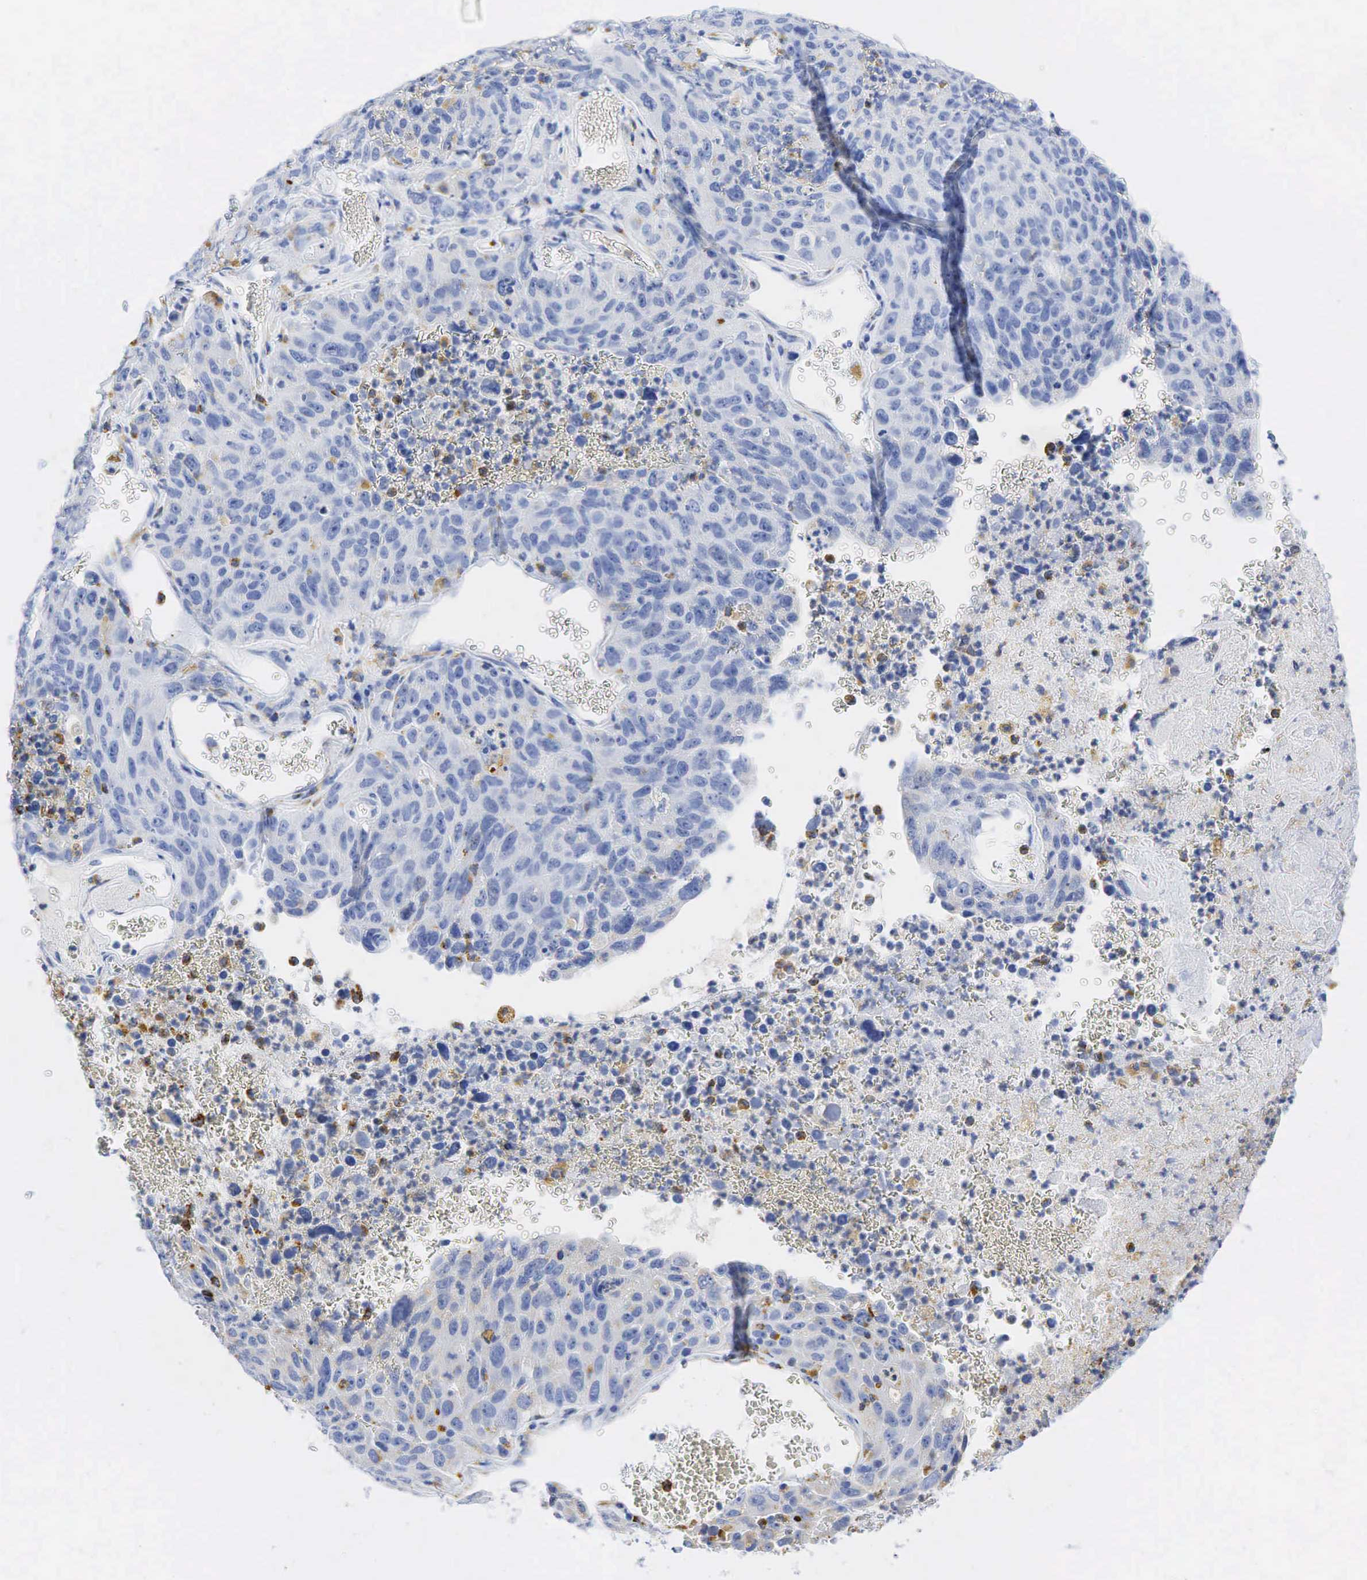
{"staining": {"intensity": "negative", "quantity": "none", "location": "none"}, "tissue": "lung cancer", "cell_type": "Tumor cells", "image_type": "cancer", "snomed": [{"axis": "morphology", "description": "Squamous cell carcinoma, NOS"}, {"axis": "topography", "description": "Lung"}], "caption": "An image of lung squamous cell carcinoma stained for a protein exhibits no brown staining in tumor cells.", "gene": "CD68", "patient": {"sex": "male", "age": 64}}